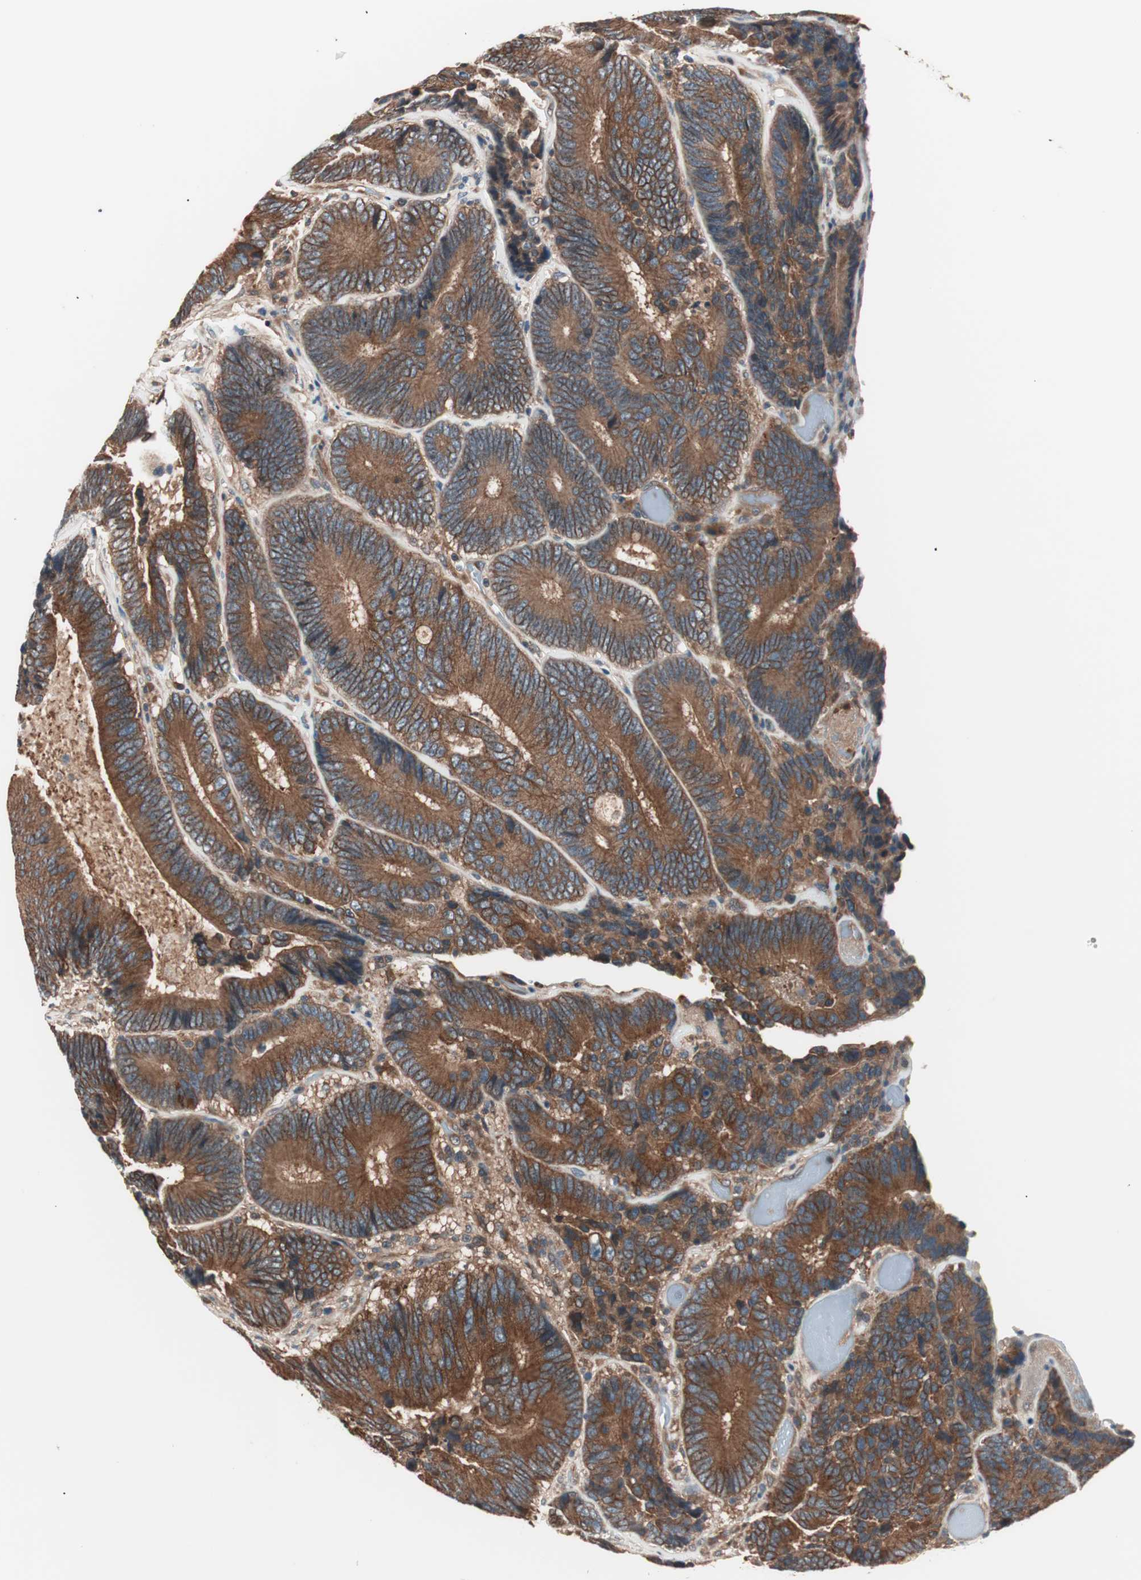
{"staining": {"intensity": "strong", "quantity": ">75%", "location": "cytoplasmic/membranous"}, "tissue": "colorectal cancer", "cell_type": "Tumor cells", "image_type": "cancer", "snomed": [{"axis": "morphology", "description": "Adenocarcinoma, NOS"}, {"axis": "topography", "description": "Colon"}], "caption": "Protein expression analysis of colorectal adenocarcinoma exhibits strong cytoplasmic/membranous staining in about >75% of tumor cells.", "gene": "TSG101", "patient": {"sex": "female", "age": 78}}